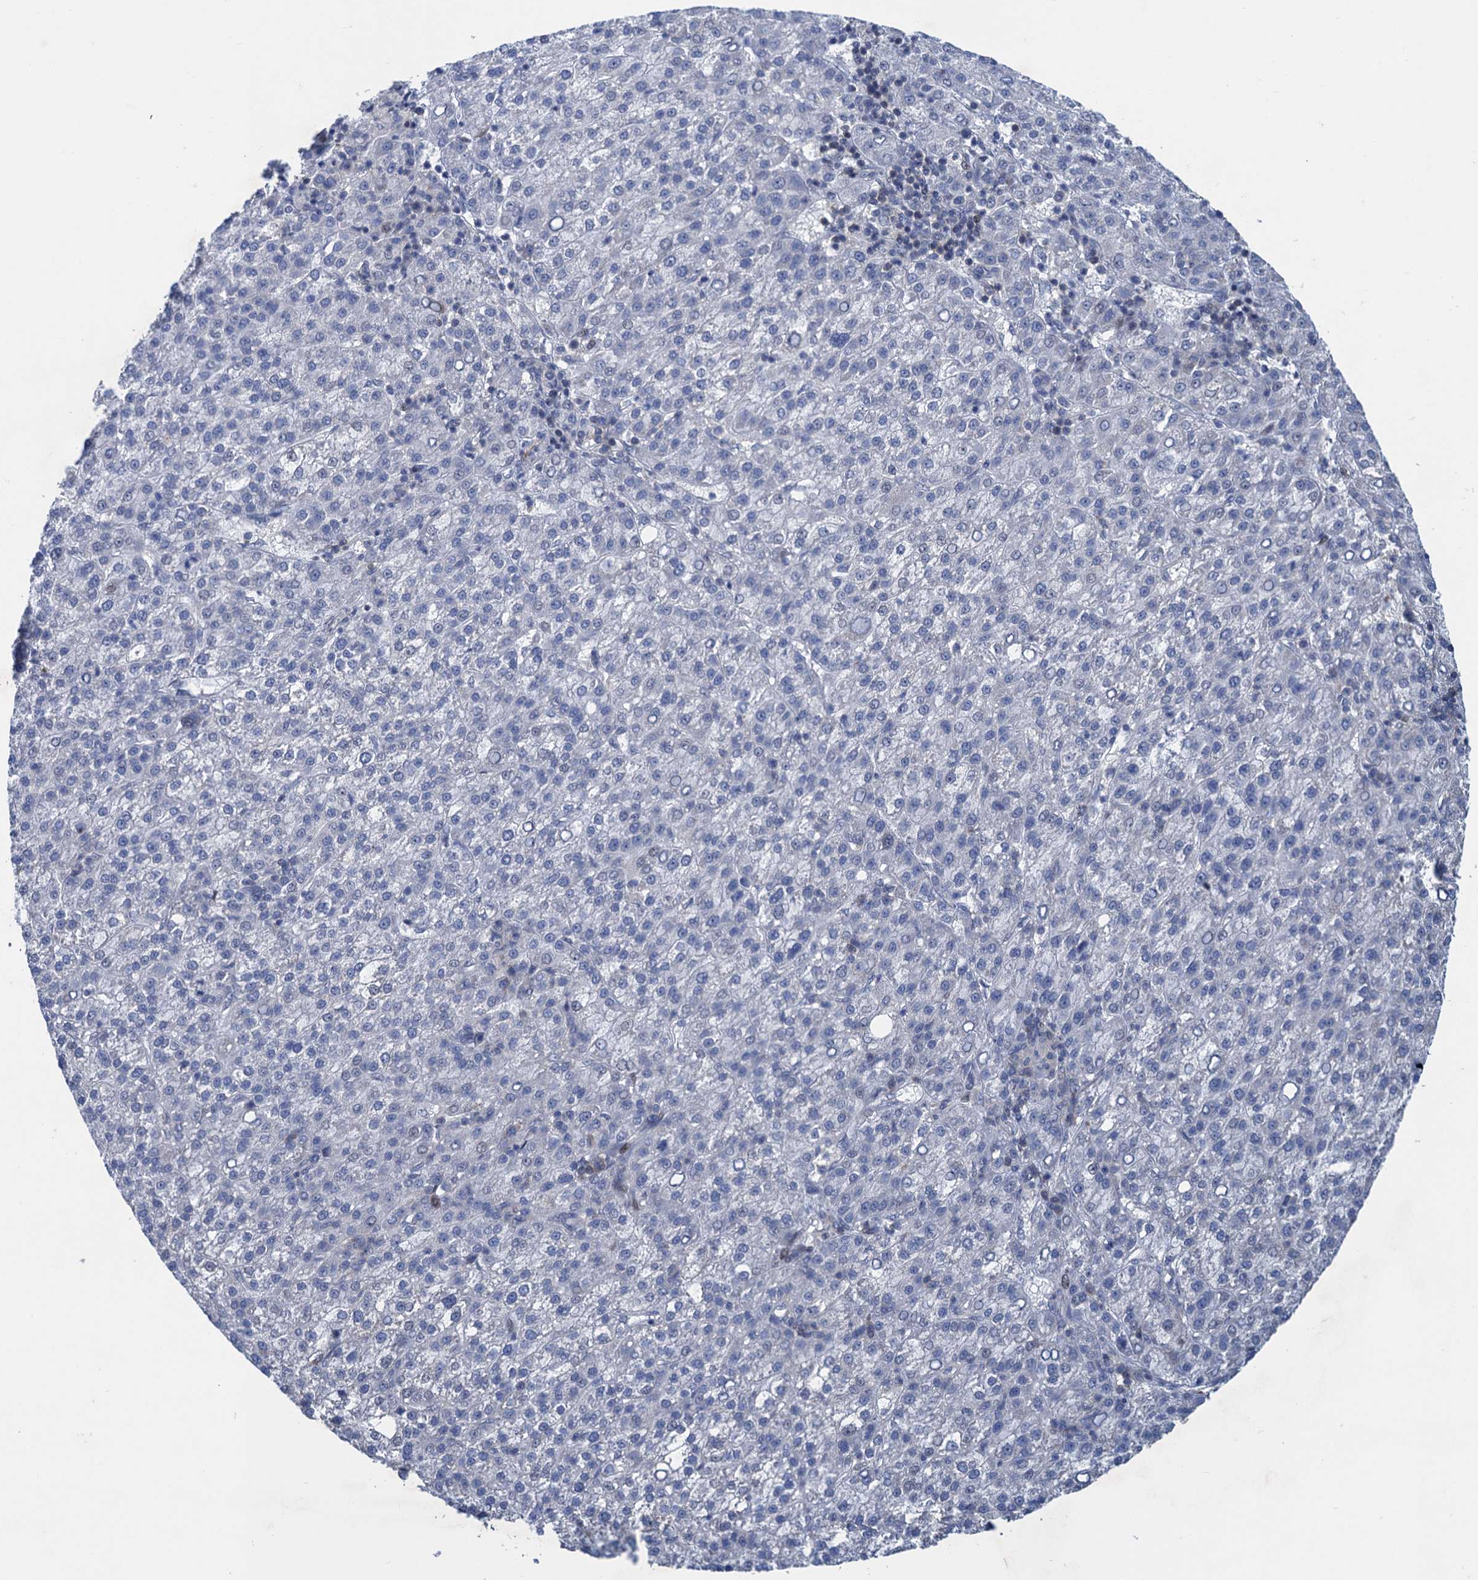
{"staining": {"intensity": "negative", "quantity": "none", "location": "none"}, "tissue": "liver cancer", "cell_type": "Tumor cells", "image_type": "cancer", "snomed": [{"axis": "morphology", "description": "Carcinoma, Hepatocellular, NOS"}, {"axis": "topography", "description": "Liver"}], "caption": "High magnification brightfield microscopy of liver cancer stained with DAB (3,3'-diaminobenzidine) (brown) and counterstained with hematoxylin (blue): tumor cells show no significant expression.", "gene": "ESYT3", "patient": {"sex": "female", "age": 58}}